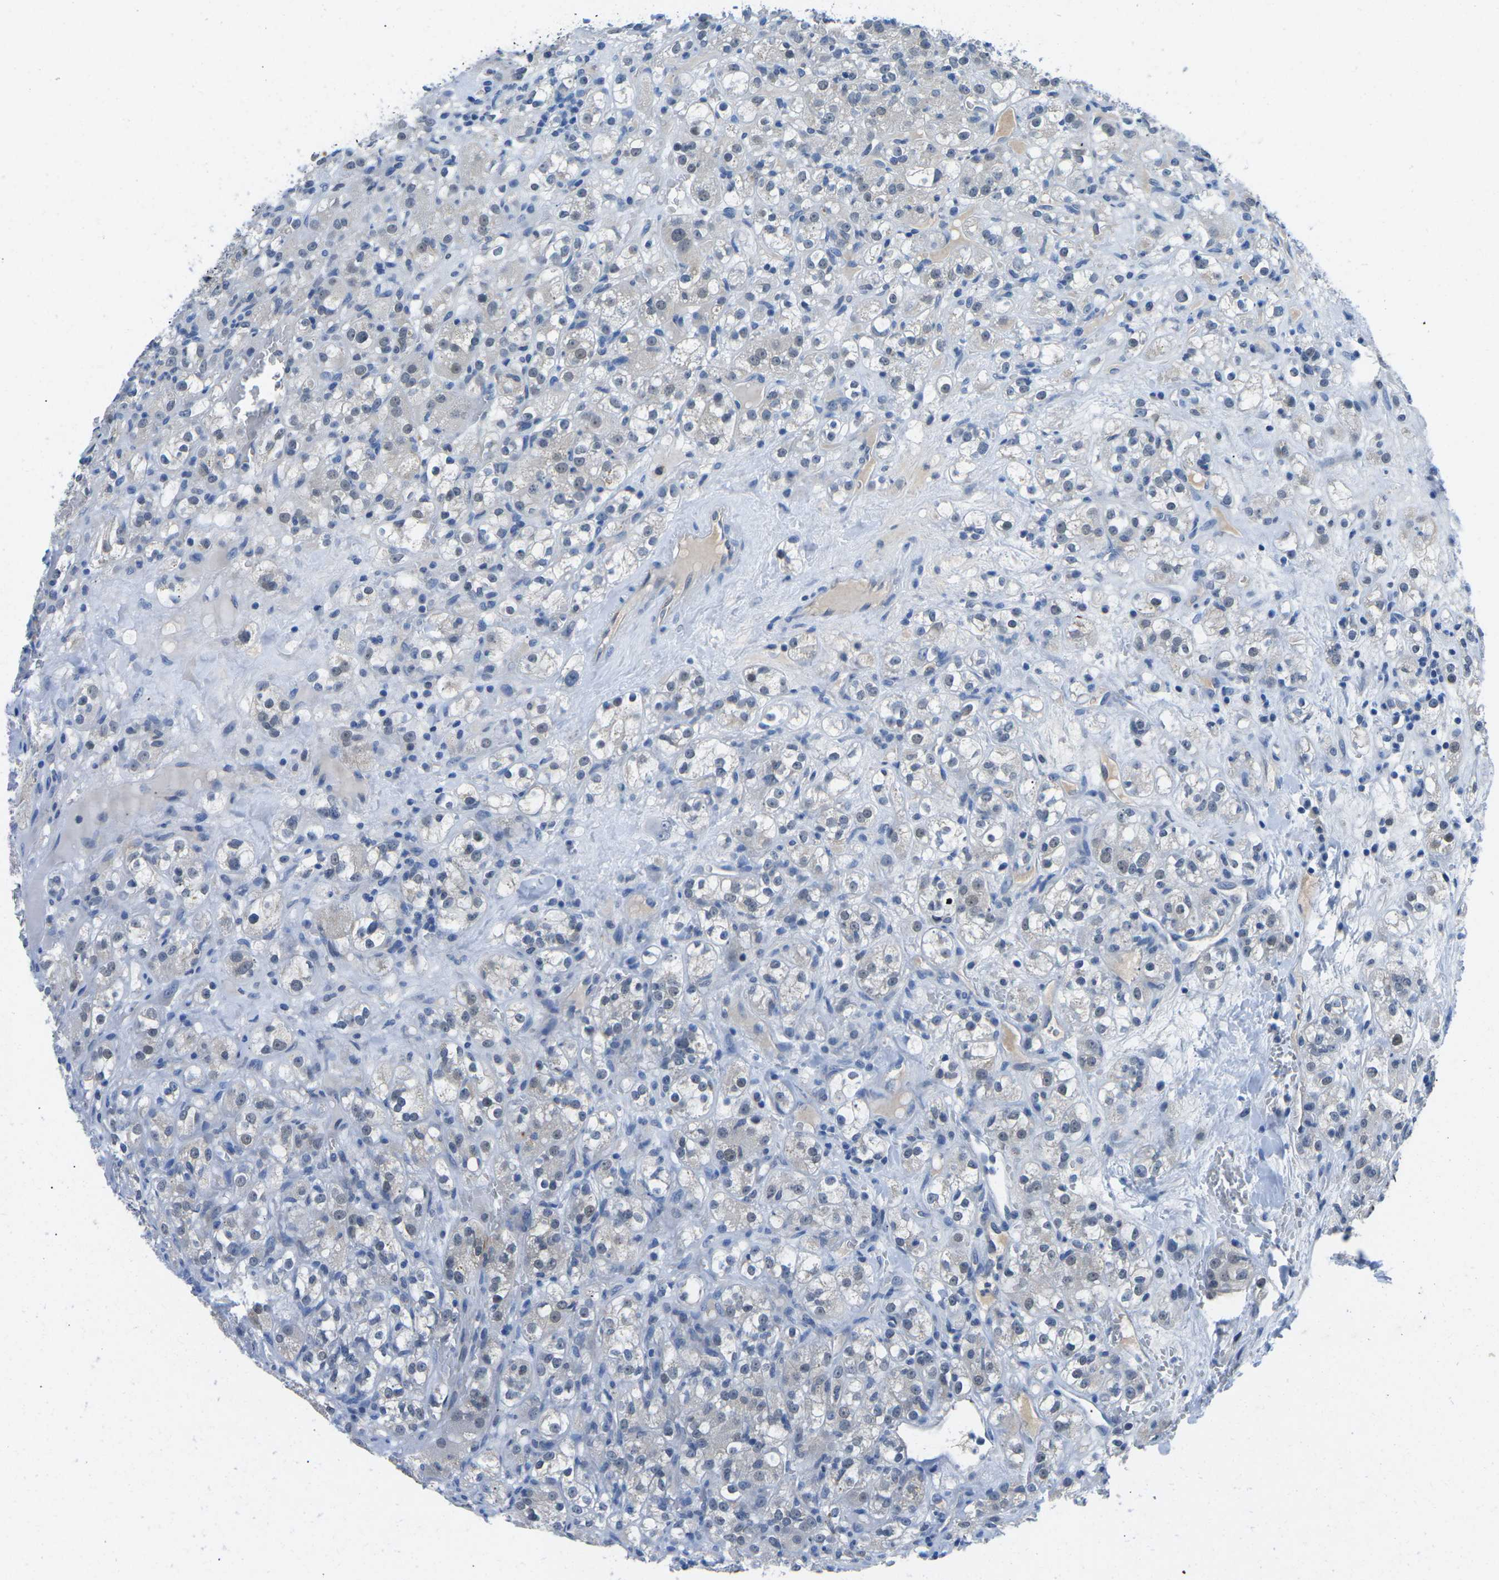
{"staining": {"intensity": "weak", "quantity": "<25%", "location": "cytoplasmic/membranous"}, "tissue": "renal cancer", "cell_type": "Tumor cells", "image_type": "cancer", "snomed": [{"axis": "morphology", "description": "Normal tissue, NOS"}, {"axis": "morphology", "description": "Adenocarcinoma, NOS"}, {"axis": "topography", "description": "Kidney"}], "caption": "Human renal cancer stained for a protein using immunohistochemistry demonstrates no staining in tumor cells.", "gene": "TM6SF1", "patient": {"sex": "male", "age": 61}}